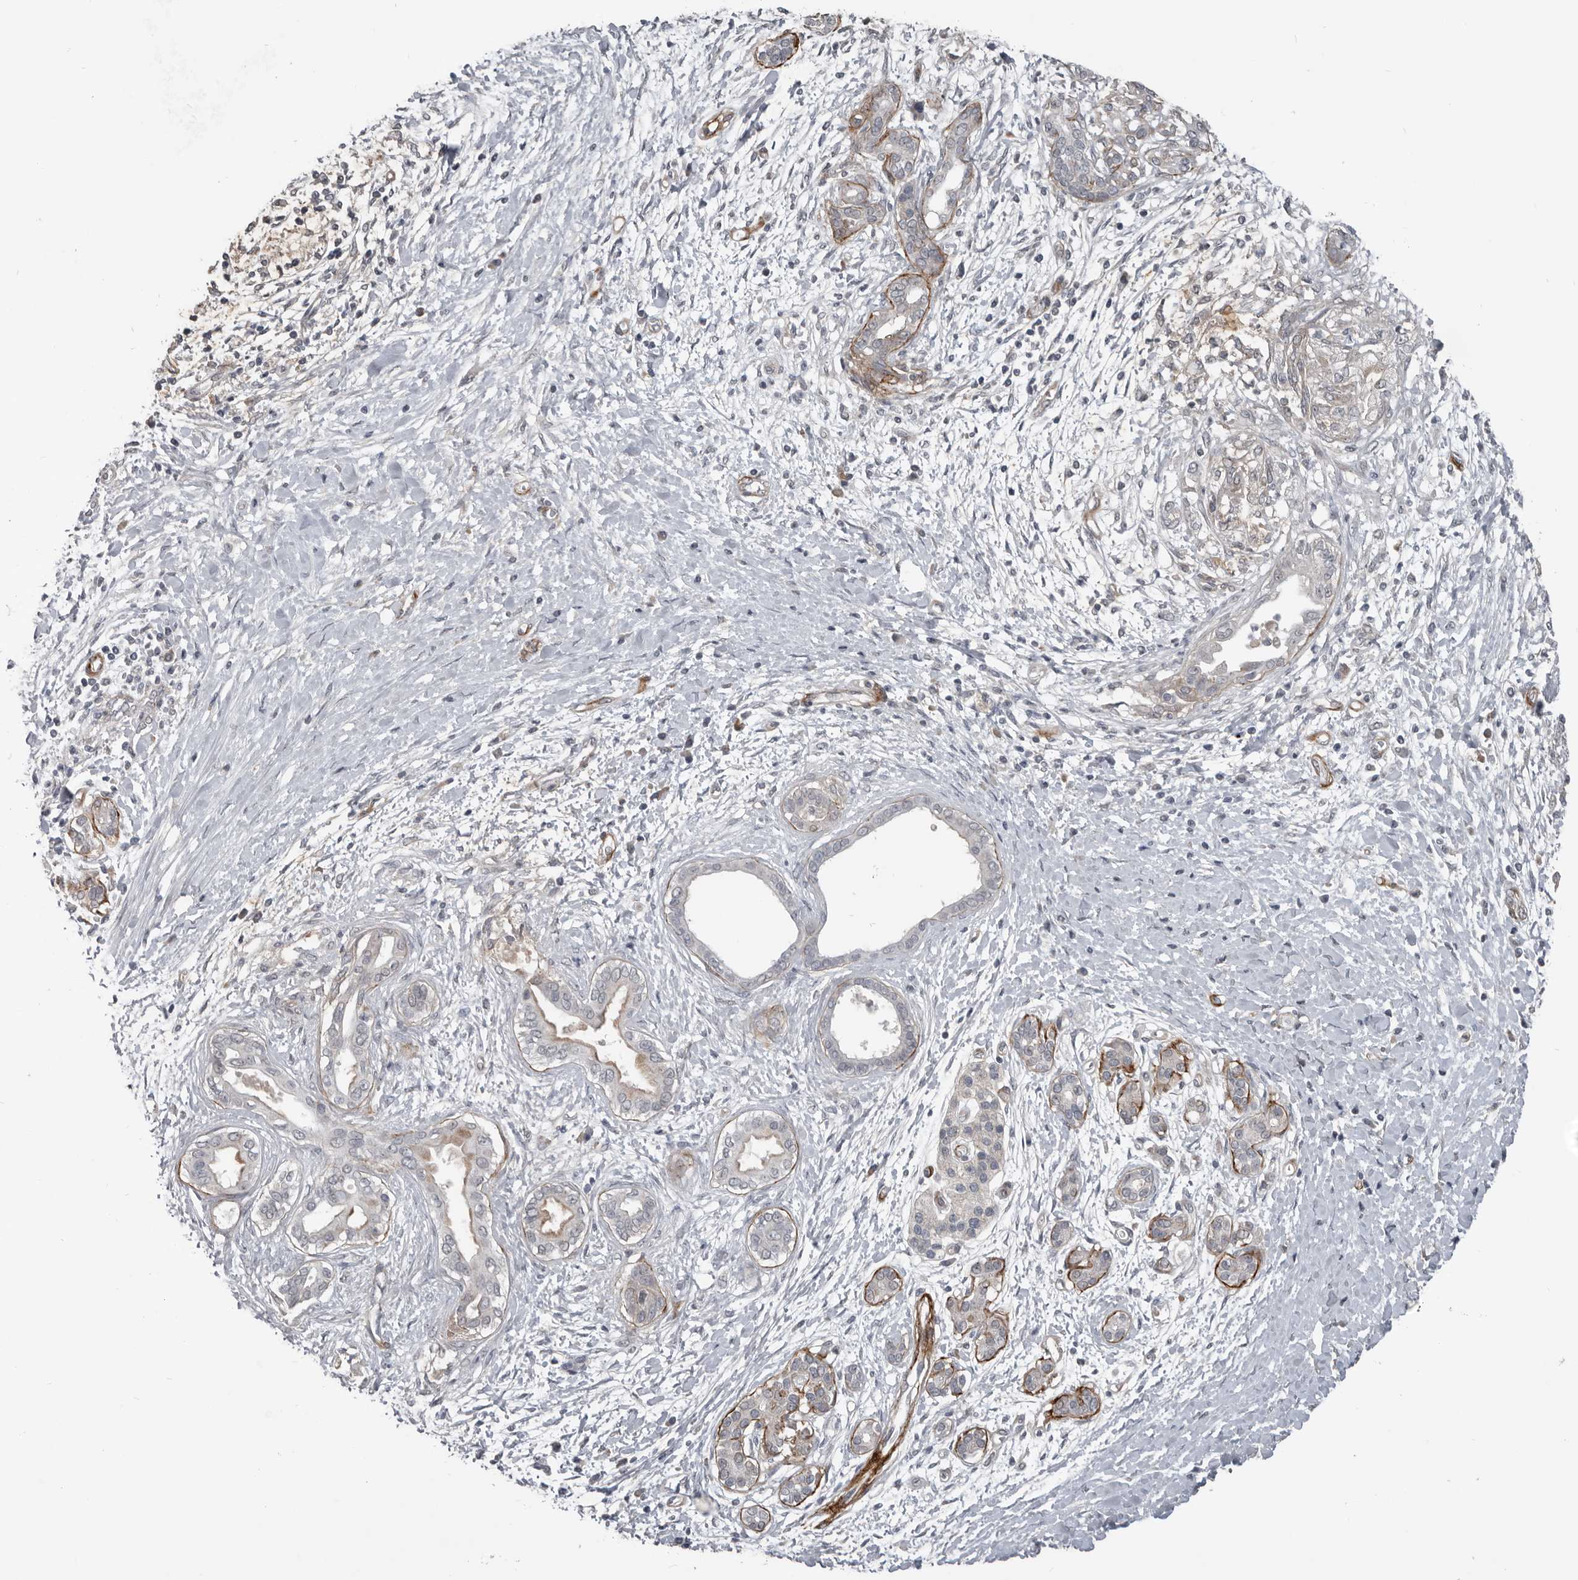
{"staining": {"intensity": "negative", "quantity": "none", "location": "none"}, "tissue": "pancreatic cancer", "cell_type": "Tumor cells", "image_type": "cancer", "snomed": [{"axis": "morphology", "description": "Adenocarcinoma, NOS"}, {"axis": "topography", "description": "Pancreas"}], "caption": "IHC image of neoplastic tissue: human pancreatic cancer stained with DAB (3,3'-diaminobenzidine) displays no significant protein expression in tumor cells.", "gene": "C1orf216", "patient": {"sex": "male", "age": 58}}